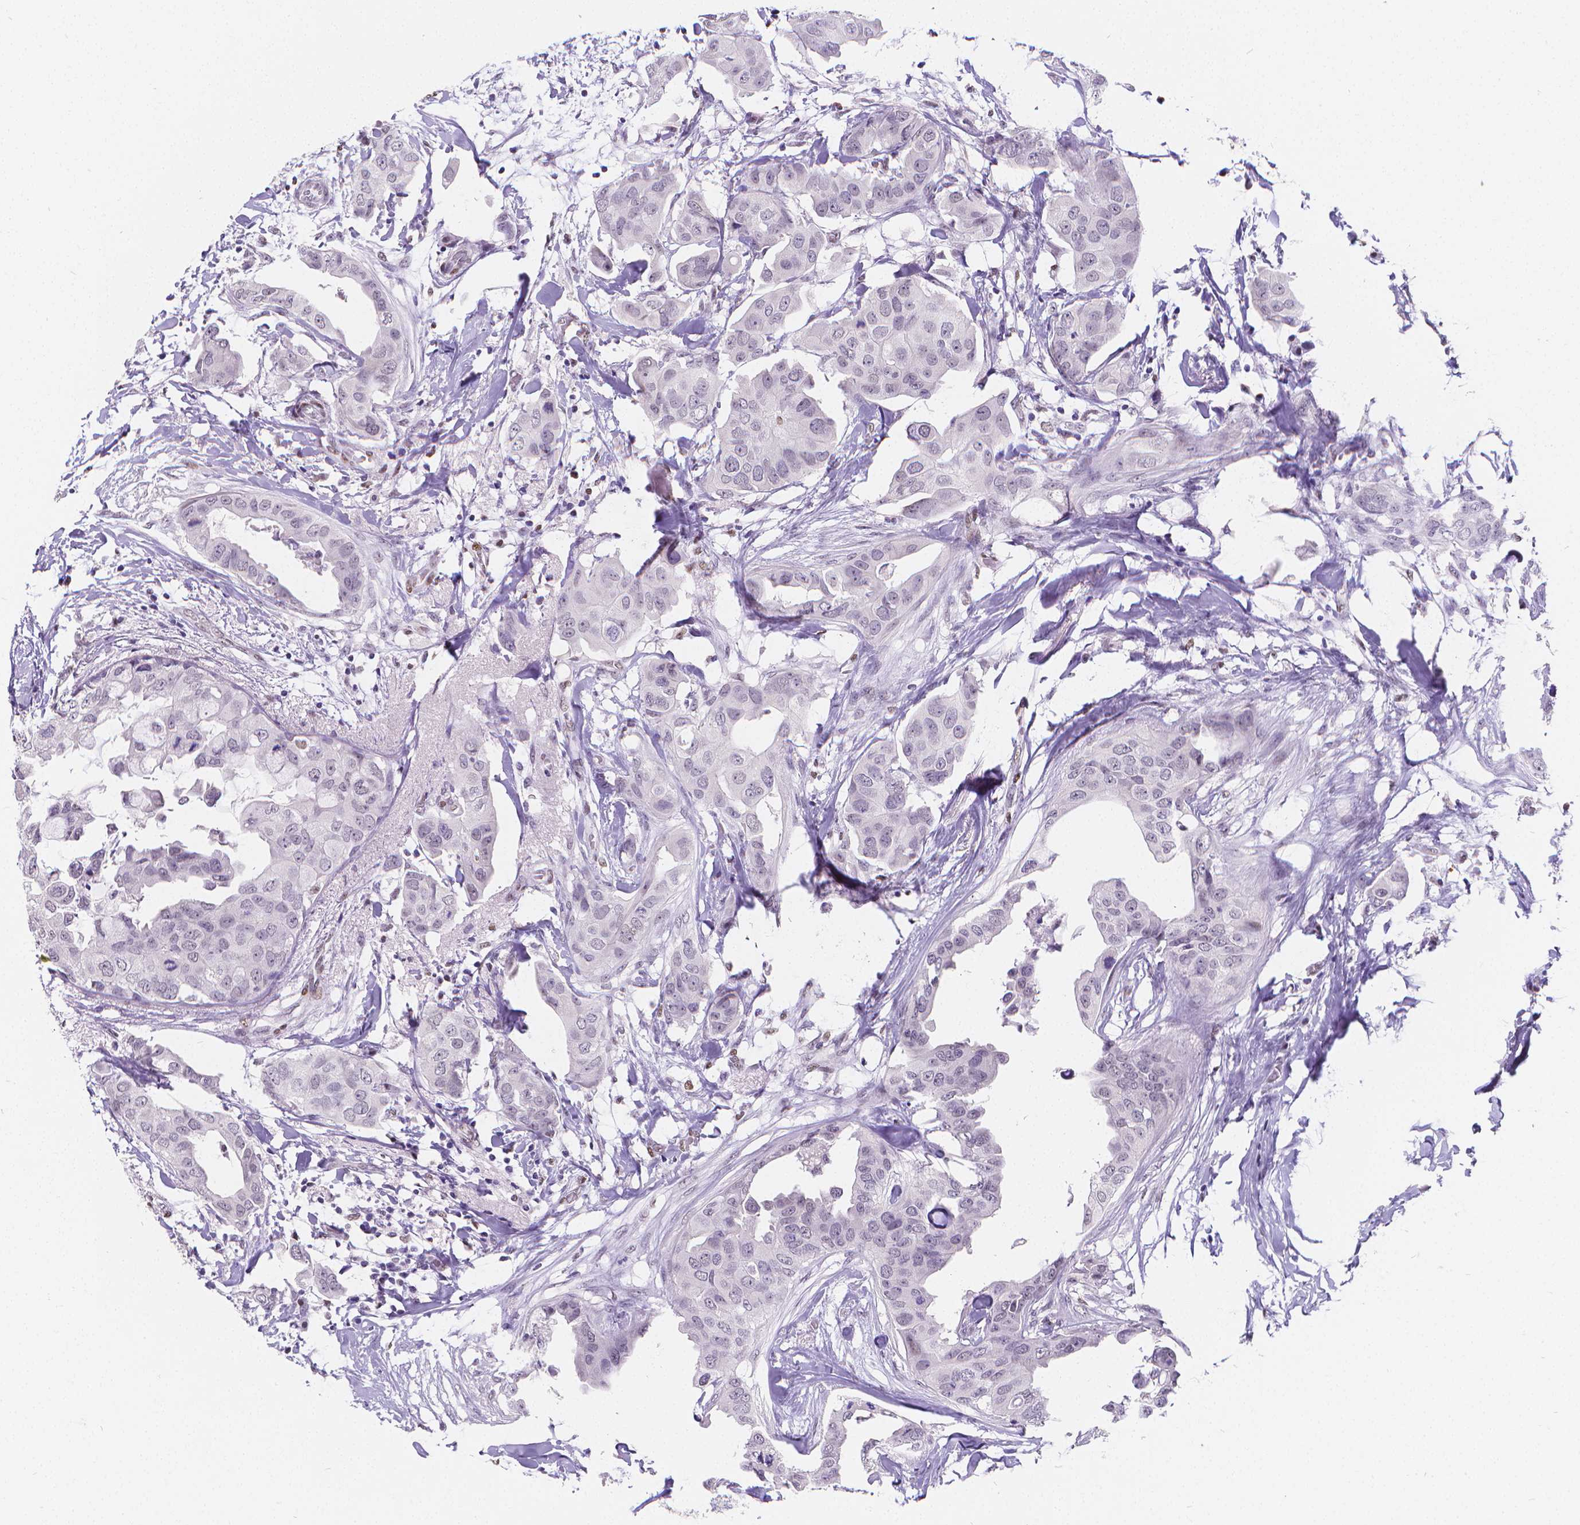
{"staining": {"intensity": "negative", "quantity": "none", "location": "none"}, "tissue": "breast cancer", "cell_type": "Tumor cells", "image_type": "cancer", "snomed": [{"axis": "morphology", "description": "Normal tissue, NOS"}, {"axis": "morphology", "description": "Duct carcinoma"}, {"axis": "topography", "description": "Breast"}], "caption": "IHC histopathology image of infiltrating ductal carcinoma (breast) stained for a protein (brown), which exhibits no expression in tumor cells. (Brightfield microscopy of DAB immunohistochemistry (IHC) at high magnification).", "gene": "MEF2C", "patient": {"sex": "female", "age": 40}}